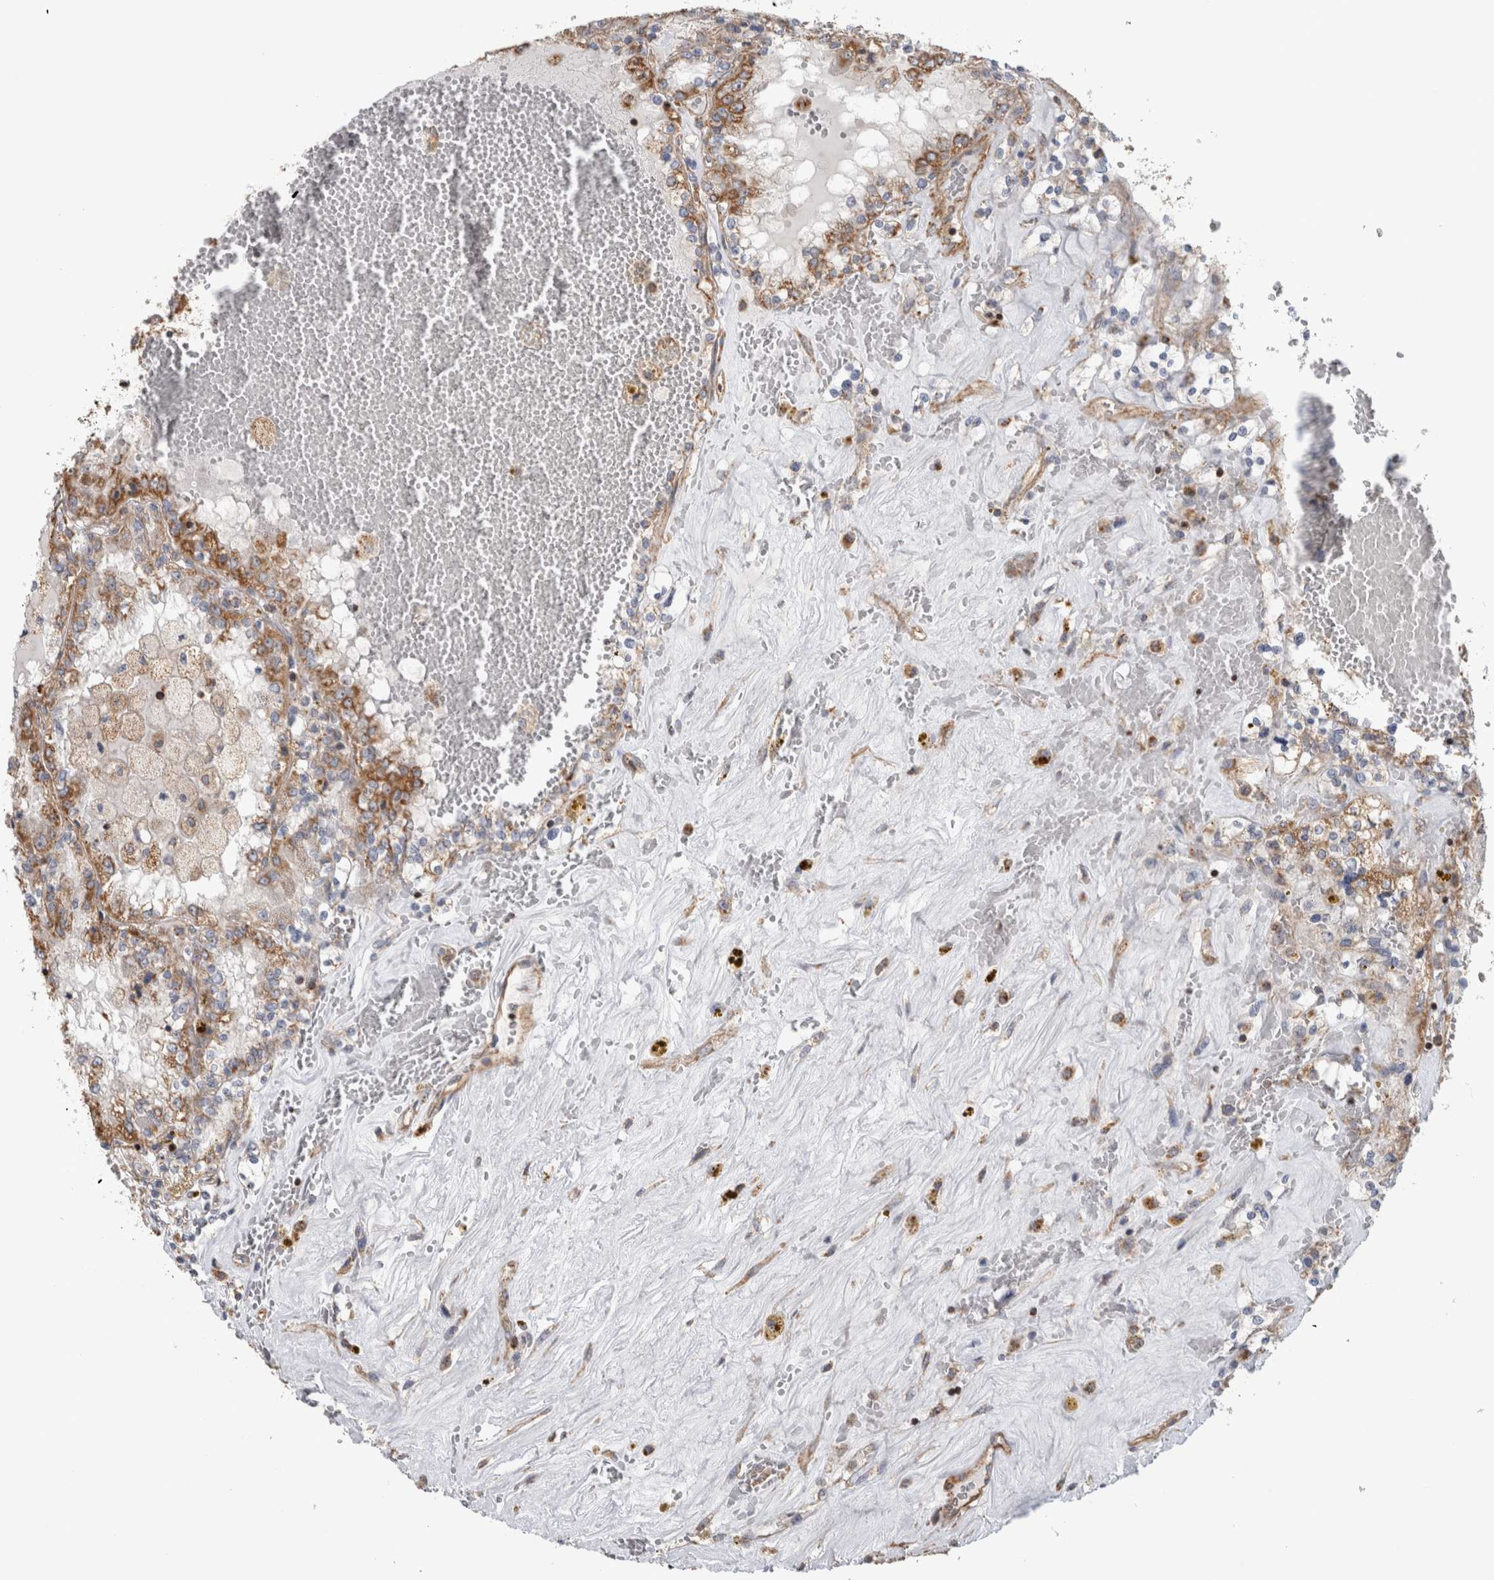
{"staining": {"intensity": "moderate", "quantity": ">75%", "location": "cytoplasmic/membranous"}, "tissue": "renal cancer", "cell_type": "Tumor cells", "image_type": "cancer", "snomed": [{"axis": "morphology", "description": "Adenocarcinoma, NOS"}, {"axis": "topography", "description": "Kidney"}], "caption": "Human renal adenocarcinoma stained with a brown dye exhibits moderate cytoplasmic/membranous positive staining in about >75% of tumor cells.", "gene": "SFXN2", "patient": {"sex": "female", "age": 56}}